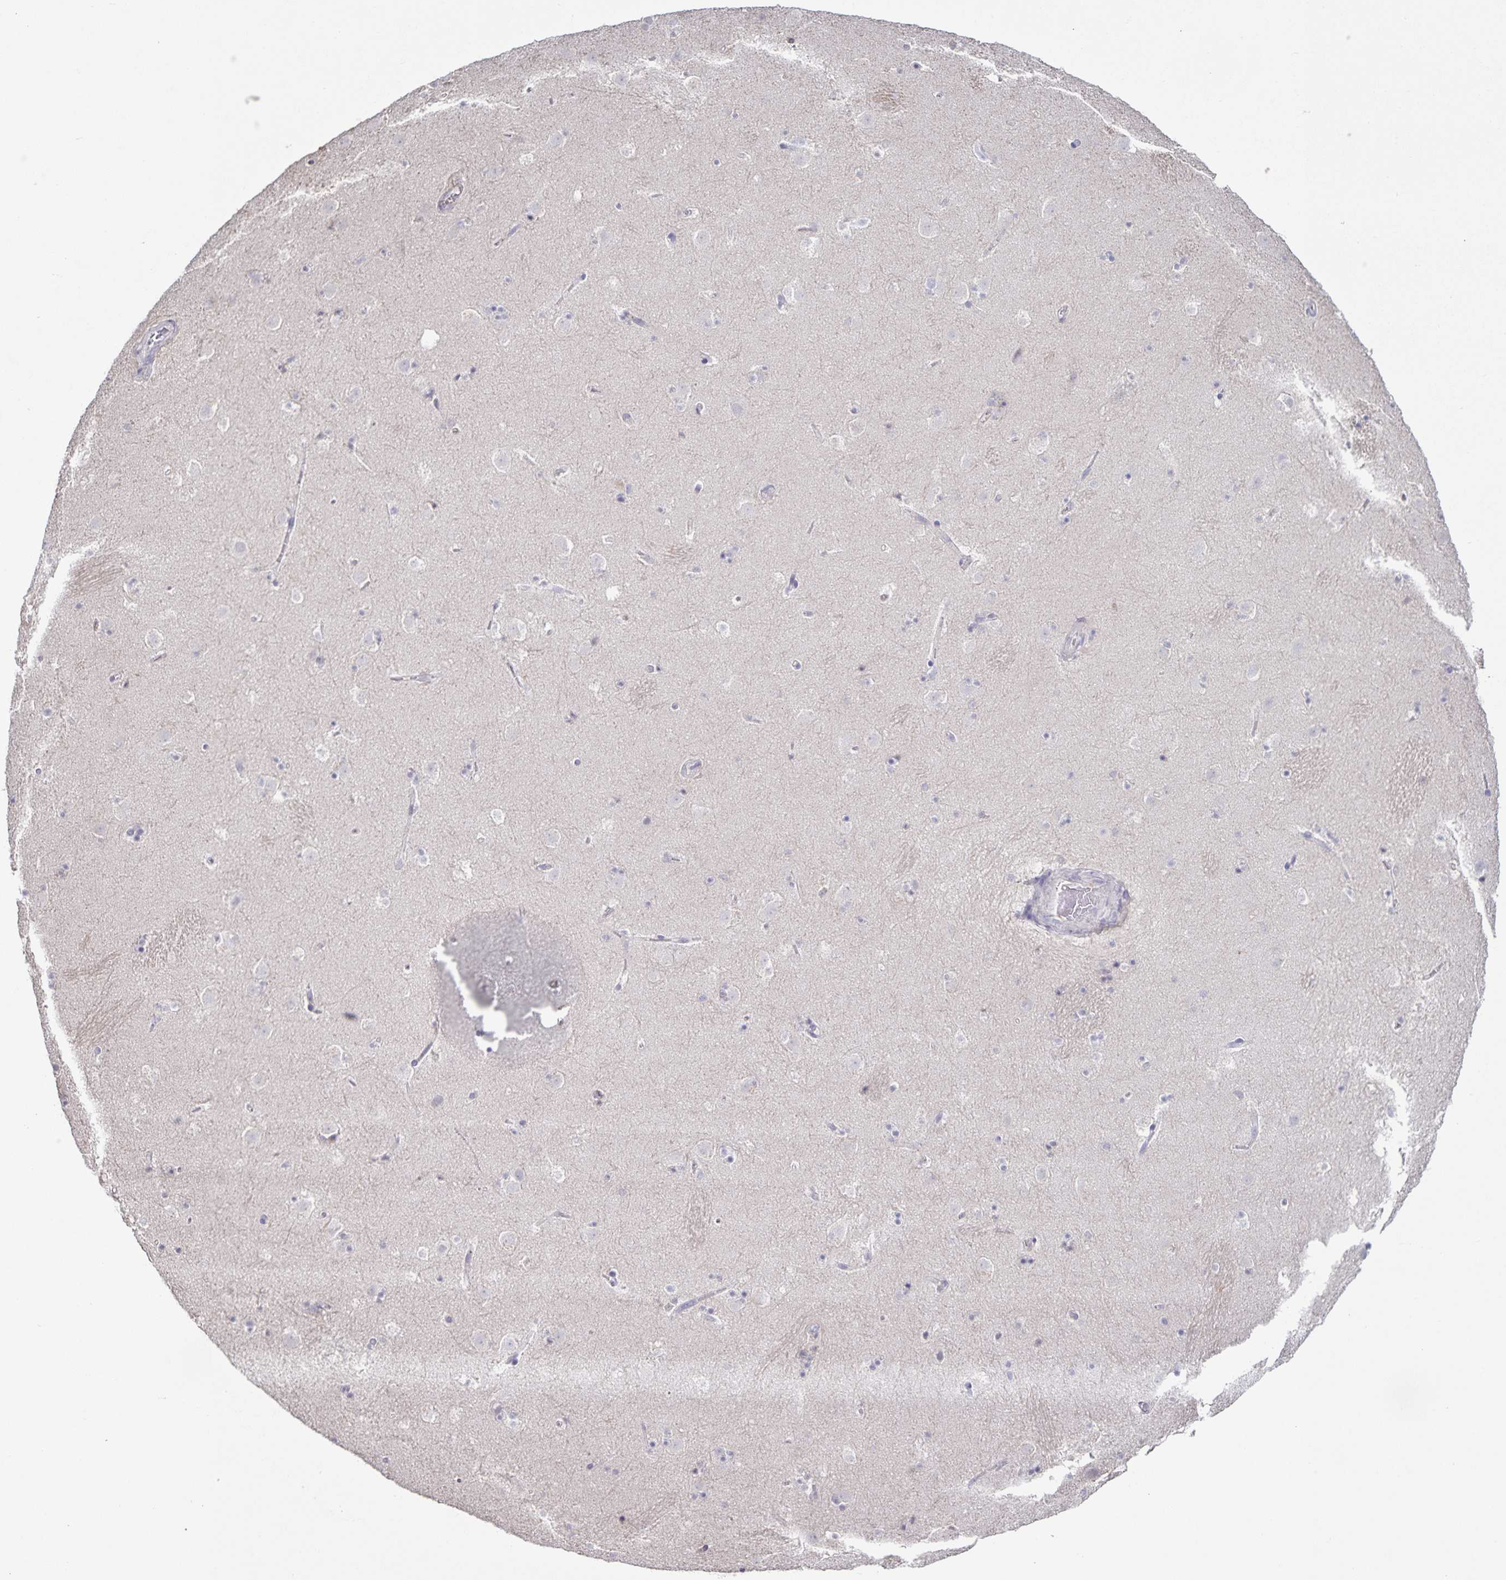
{"staining": {"intensity": "negative", "quantity": "none", "location": "none"}, "tissue": "caudate", "cell_type": "Glial cells", "image_type": "normal", "snomed": [{"axis": "morphology", "description": "Normal tissue, NOS"}, {"axis": "topography", "description": "Lateral ventricle wall"}], "caption": "Immunohistochemical staining of benign caudate reveals no significant staining in glial cells.", "gene": "INSL5", "patient": {"sex": "male", "age": 37}}